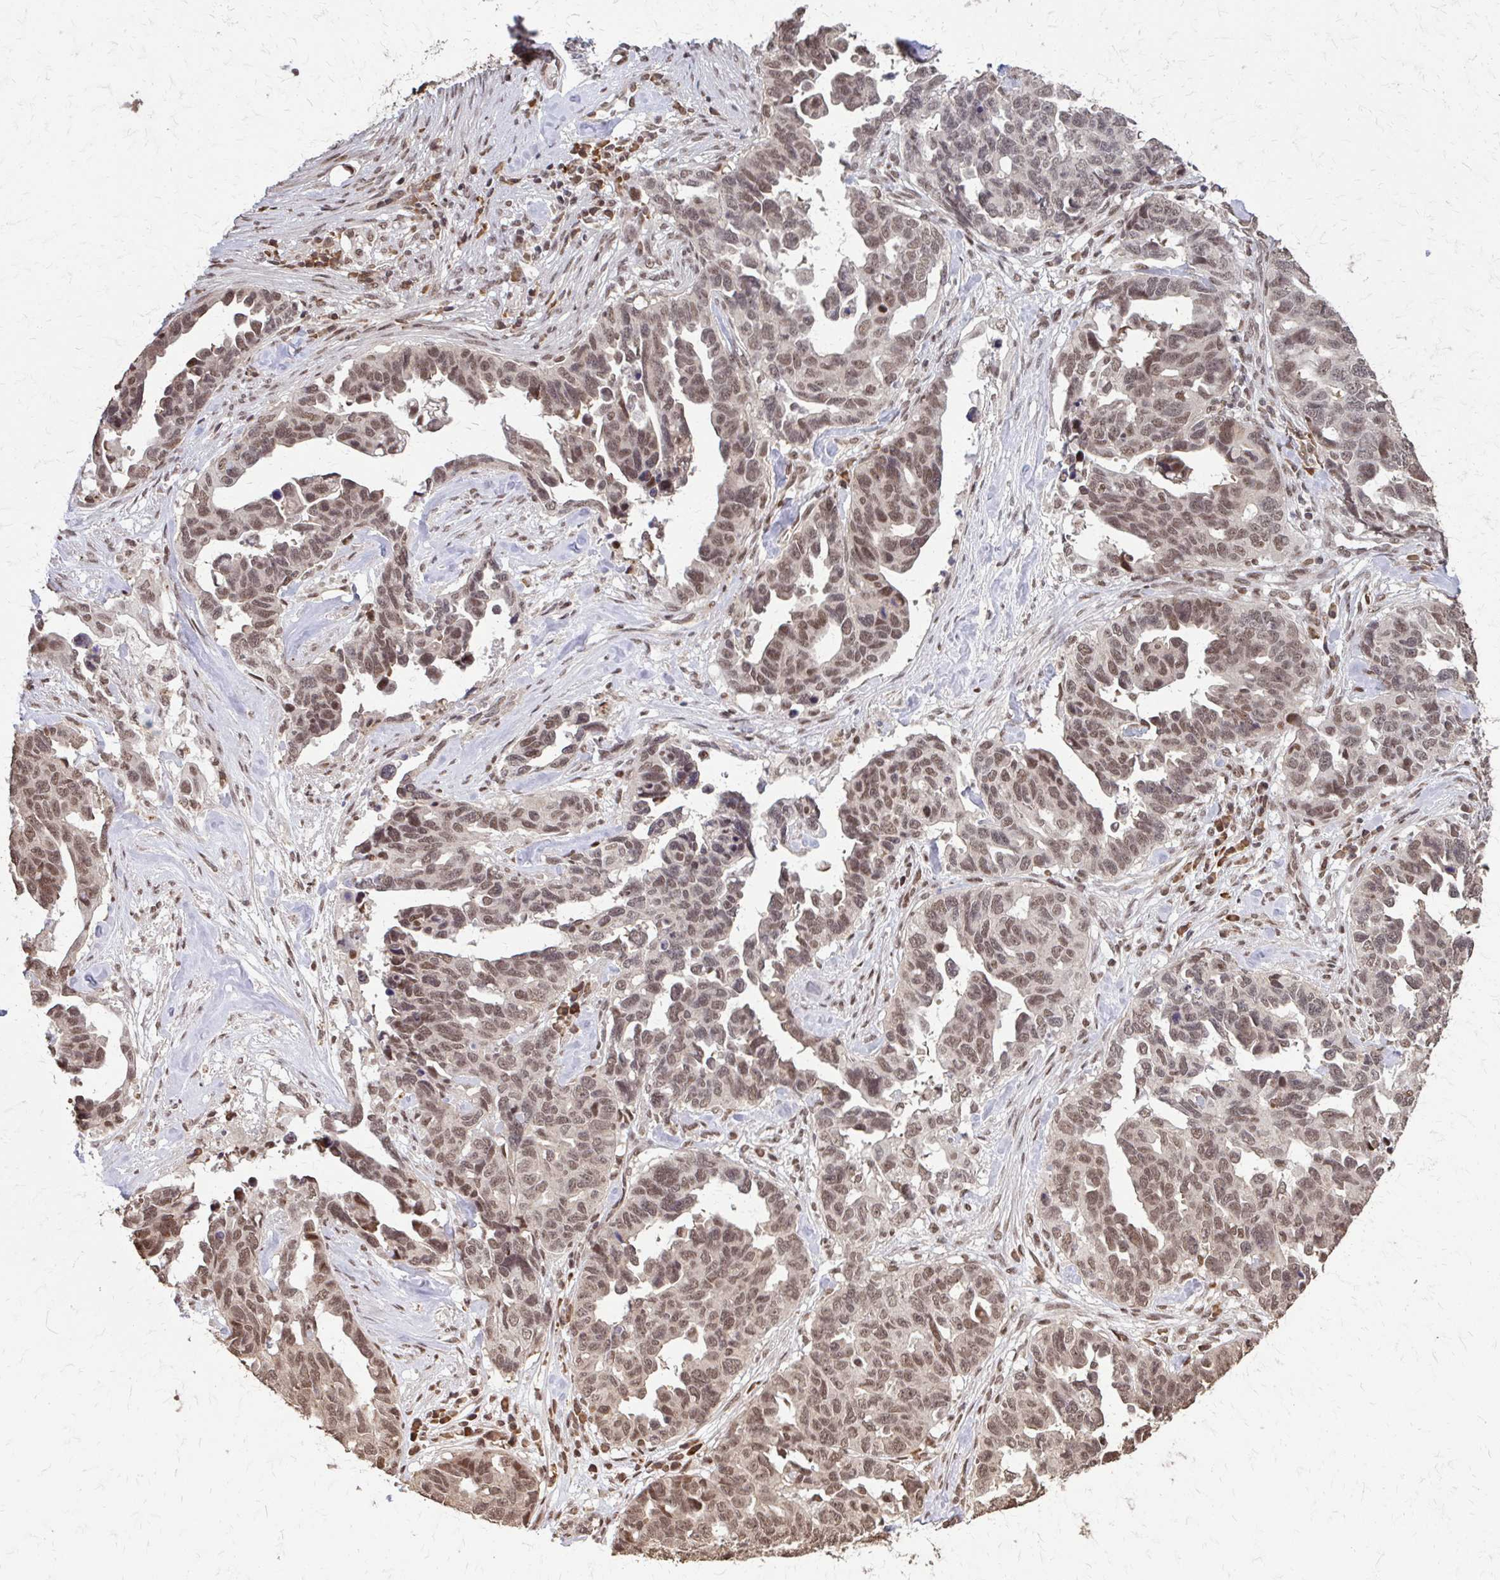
{"staining": {"intensity": "moderate", "quantity": ">75%", "location": "nuclear"}, "tissue": "ovarian cancer", "cell_type": "Tumor cells", "image_type": "cancer", "snomed": [{"axis": "morphology", "description": "Cystadenocarcinoma, serous, NOS"}, {"axis": "topography", "description": "Ovary"}], "caption": "An IHC micrograph of neoplastic tissue is shown. Protein staining in brown labels moderate nuclear positivity in serous cystadenocarcinoma (ovarian) within tumor cells.", "gene": "SS18", "patient": {"sex": "female", "age": 69}}